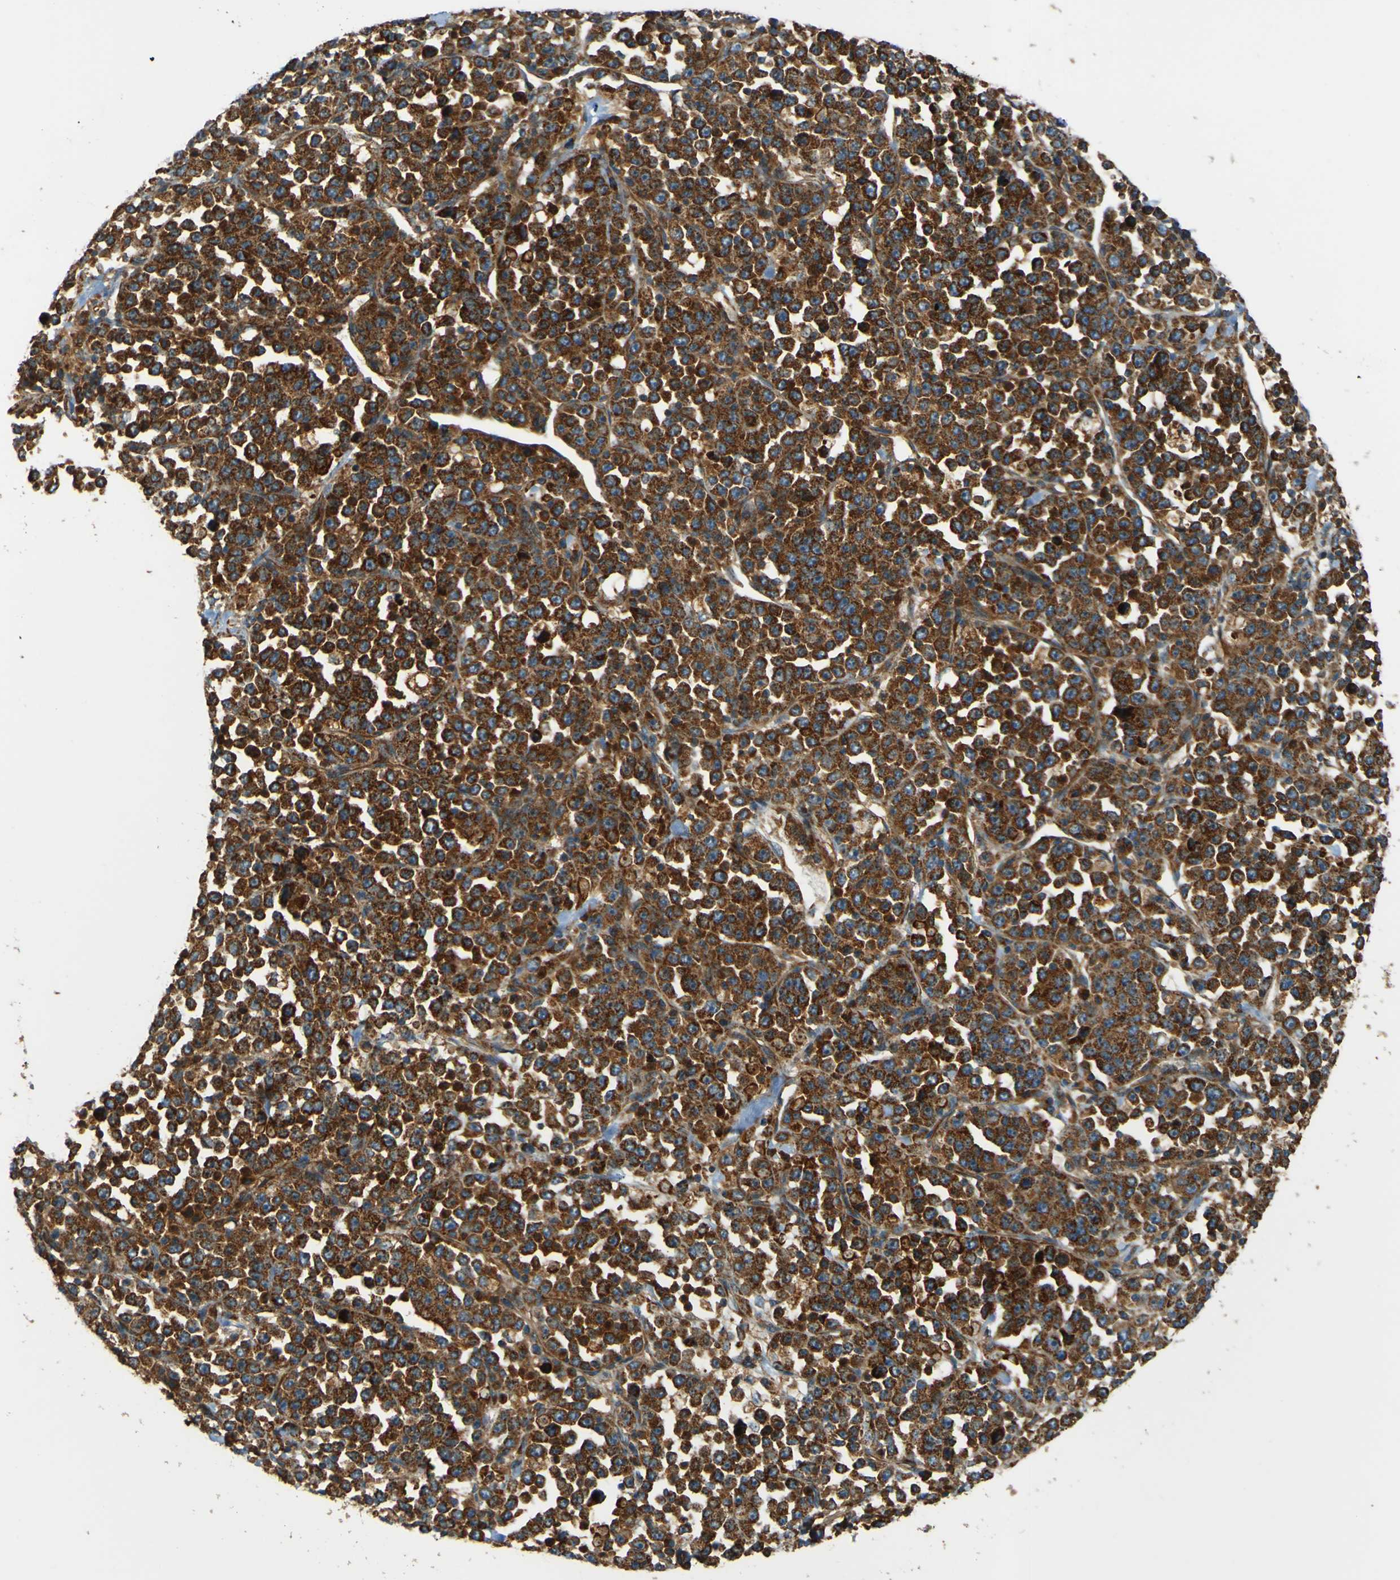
{"staining": {"intensity": "strong", "quantity": ">75%", "location": "cytoplasmic/membranous"}, "tissue": "stomach cancer", "cell_type": "Tumor cells", "image_type": "cancer", "snomed": [{"axis": "morphology", "description": "Normal tissue, NOS"}, {"axis": "morphology", "description": "Adenocarcinoma, NOS"}, {"axis": "topography", "description": "Stomach, upper"}, {"axis": "topography", "description": "Stomach"}], "caption": "Immunohistochemical staining of stomach cancer (adenocarcinoma) exhibits high levels of strong cytoplasmic/membranous protein positivity in about >75% of tumor cells. The staining was performed using DAB (3,3'-diaminobenzidine), with brown indicating positive protein expression. Nuclei are stained blue with hematoxylin.", "gene": "DNAJC5", "patient": {"sex": "male", "age": 59}}